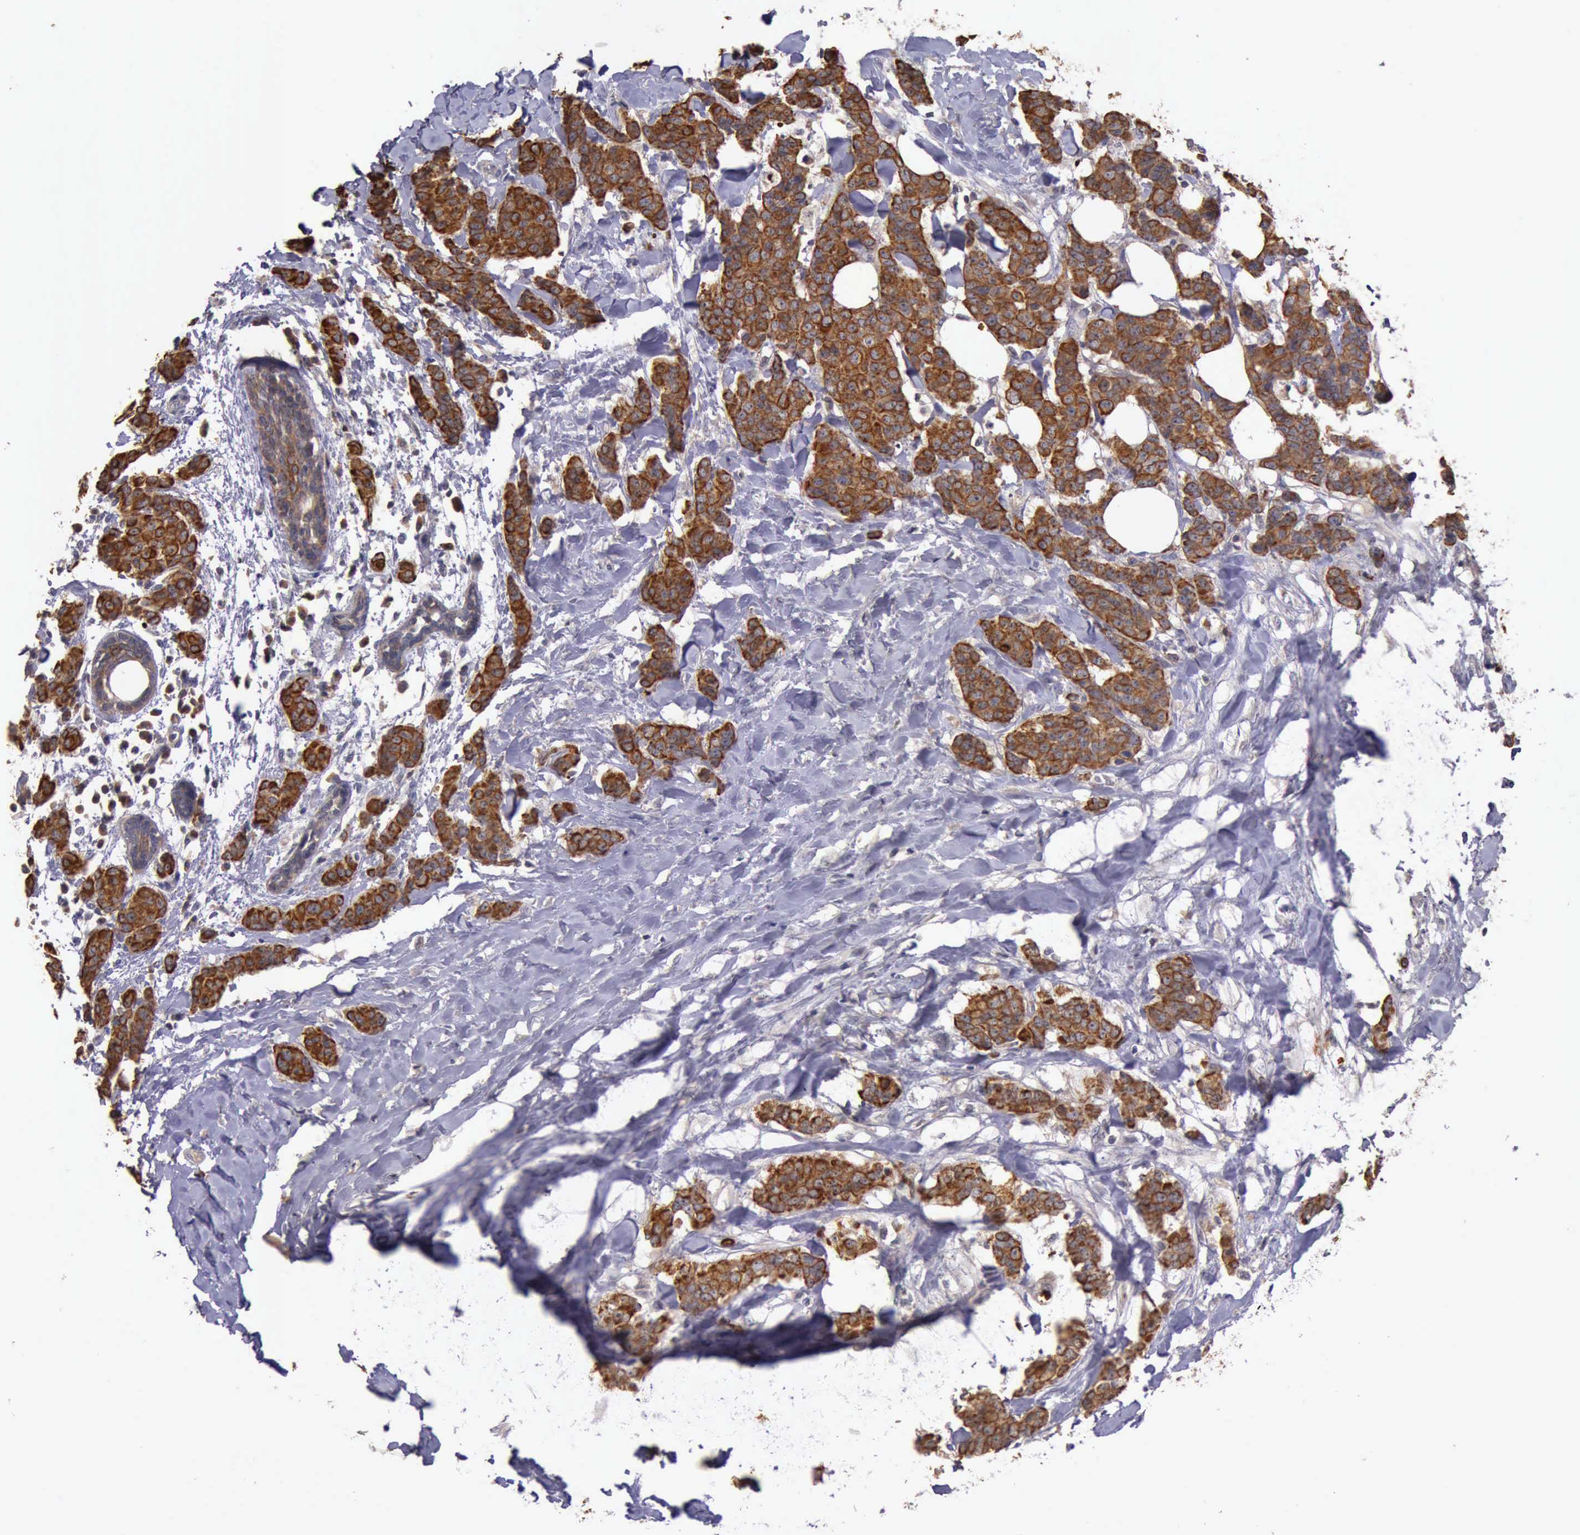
{"staining": {"intensity": "moderate", "quantity": ">75%", "location": "cytoplasmic/membranous"}, "tissue": "breast cancer", "cell_type": "Tumor cells", "image_type": "cancer", "snomed": [{"axis": "morphology", "description": "Duct carcinoma"}, {"axis": "topography", "description": "Breast"}], "caption": "DAB (3,3'-diaminobenzidine) immunohistochemical staining of breast cancer (invasive ductal carcinoma) shows moderate cytoplasmic/membranous protein expression in about >75% of tumor cells.", "gene": "RAB39B", "patient": {"sex": "female", "age": 40}}